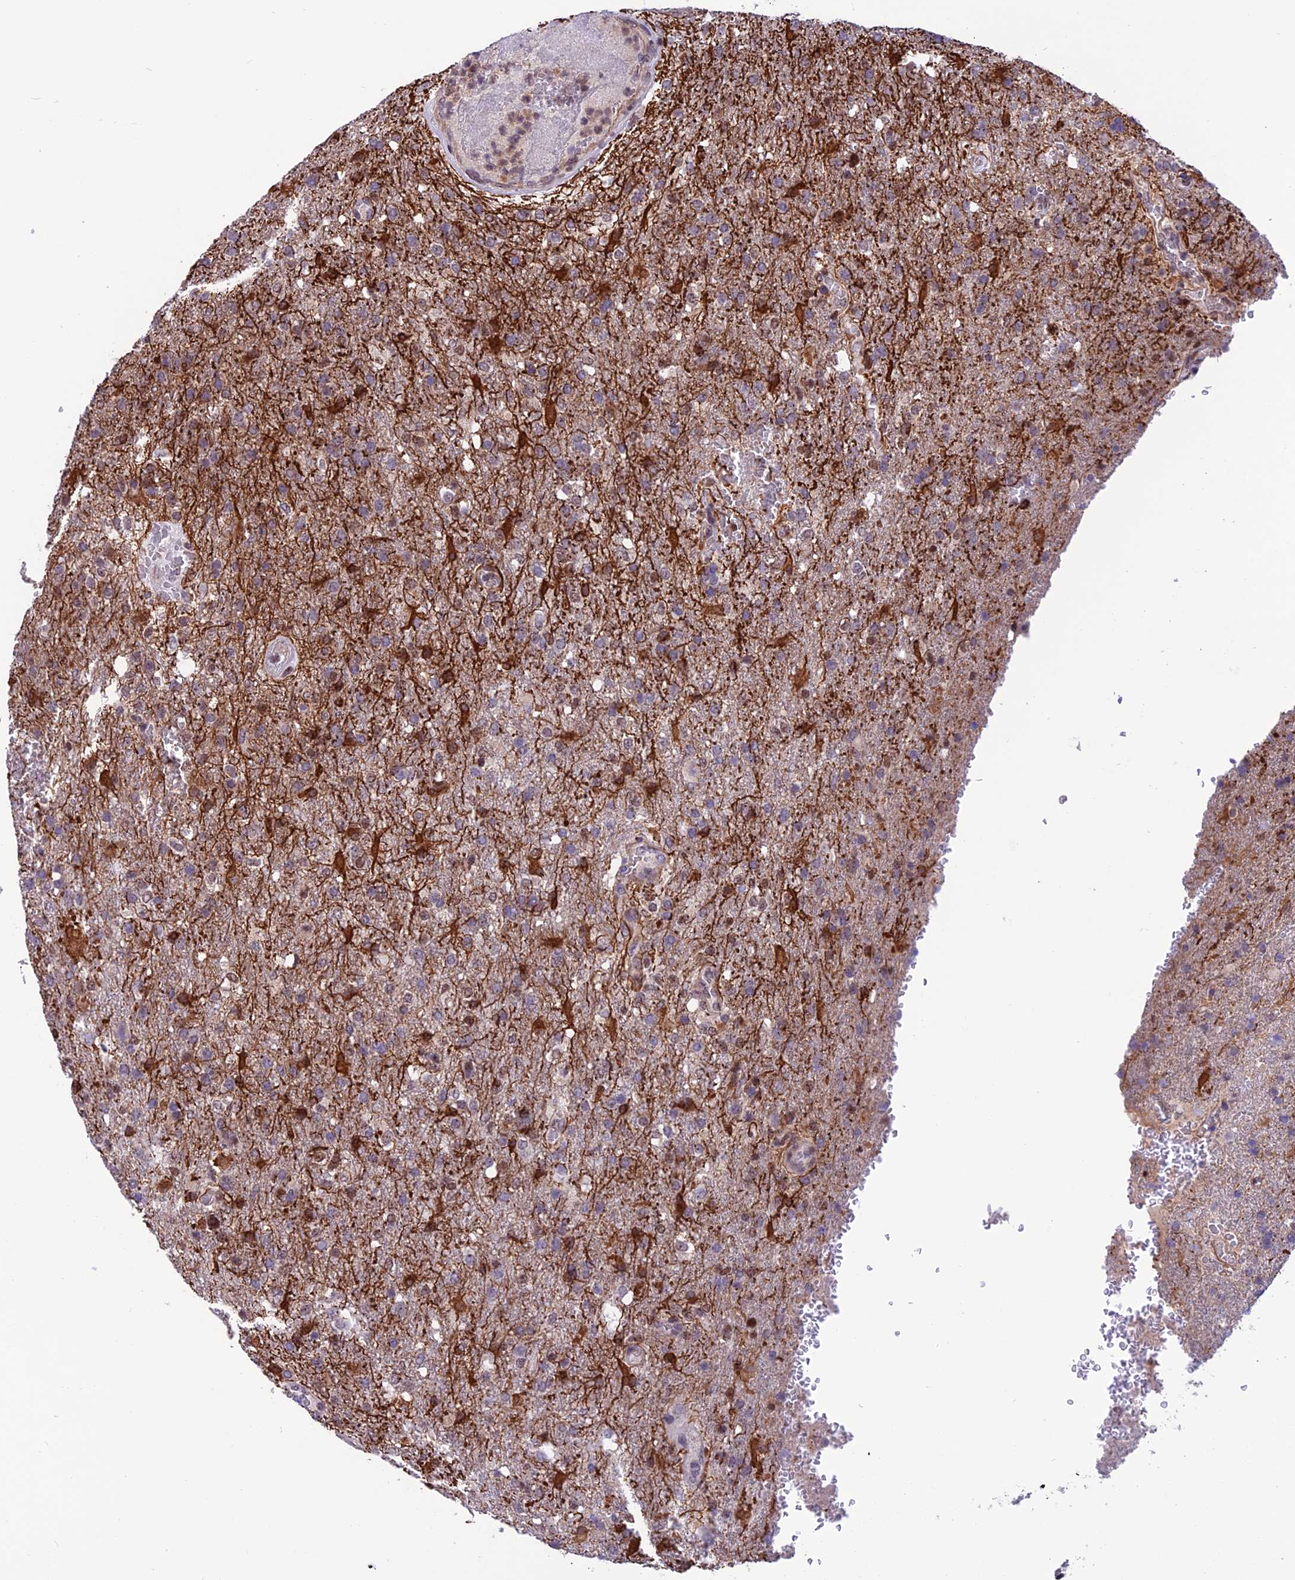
{"staining": {"intensity": "negative", "quantity": "none", "location": "none"}, "tissue": "glioma", "cell_type": "Tumor cells", "image_type": "cancer", "snomed": [{"axis": "morphology", "description": "Glioma, malignant, High grade"}, {"axis": "topography", "description": "Brain"}], "caption": "The histopathology image shows no staining of tumor cells in glioma.", "gene": "MIS12", "patient": {"sex": "female", "age": 74}}